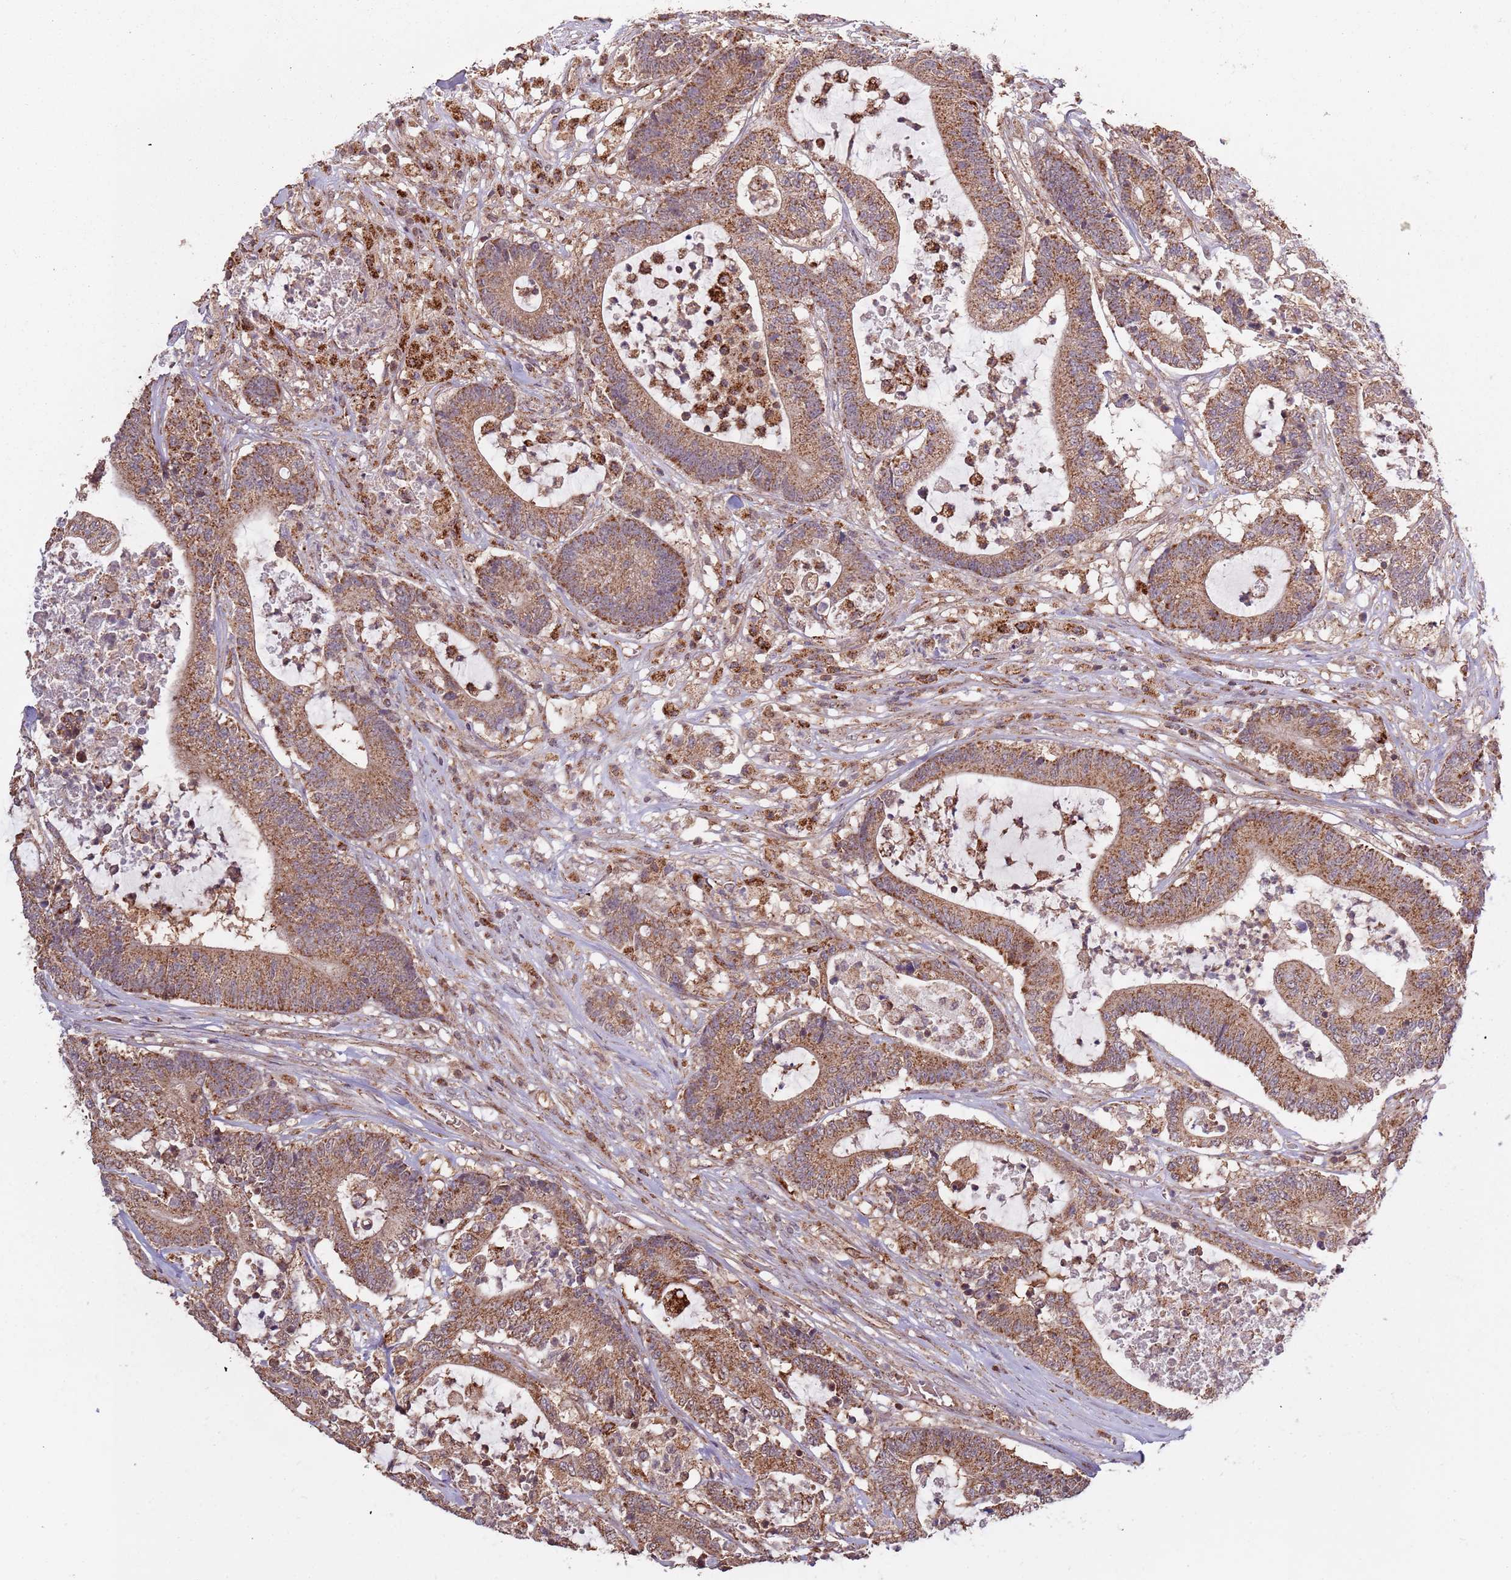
{"staining": {"intensity": "moderate", "quantity": ">75%", "location": "cytoplasmic/membranous"}, "tissue": "colorectal cancer", "cell_type": "Tumor cells", "image_type": "cancer", "snomed": [{"axis": "morphology", "description": "Adenocarcinoma, NOS"}, {"axis": "topography", "description": "Colon"}], "caption": "Human colorectal cancer (adenocarcinoma) stained with a brown dye displays moderate cytoplasmic/membranous positive staining in about >75% of tumor cells.", "gene": "IL17RD", "patient": {"sex": "female", "age": 84}}